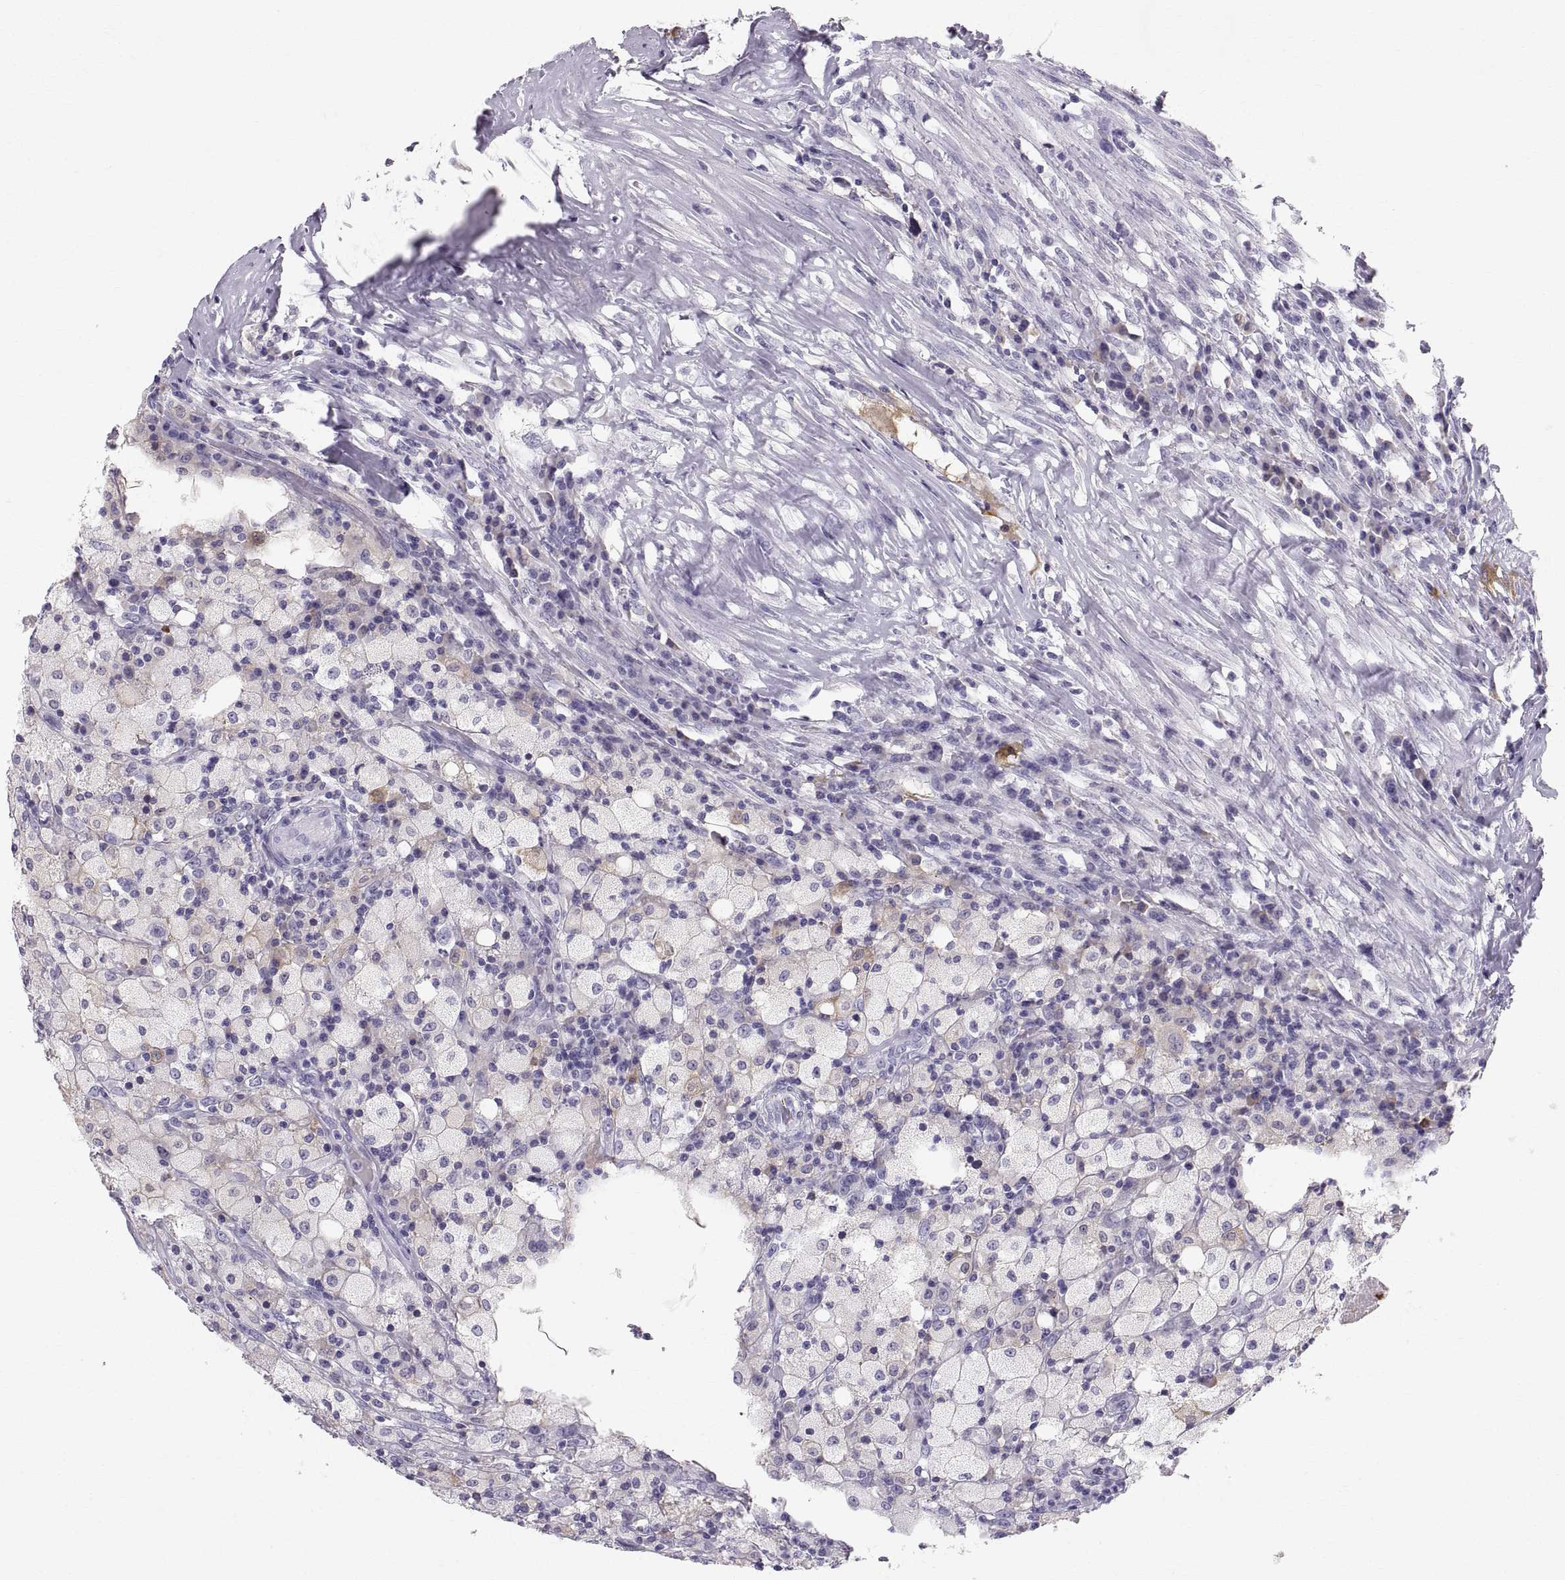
{"staining": {"intensity": "negative", "quantity": "none", "location": "none"}, "tissue": "testis cancer", "cell_type": "Tumor cells", "image_type": "cancer", "snomed": [{"axis": "morphology", "description": "Necrosis, NOS"}, {"axis": "morphology", "description": "Carcinoma, Embryonal, NOS"}, {"axis": "topography", "description": "Testis"}], "caption": "High magnification brightfield microscopy of testis cancer (embryonal carcinoma) stained with DAB (3,3'-diaminobenzidine) (brown) and counterstained with hematoxylin (blue): tumor cells show no significant staining. (IHC, brightfield microscopy, high magnification).", "gene": "SLC22A6", "patient": {"sex": "male", "age": 19}}